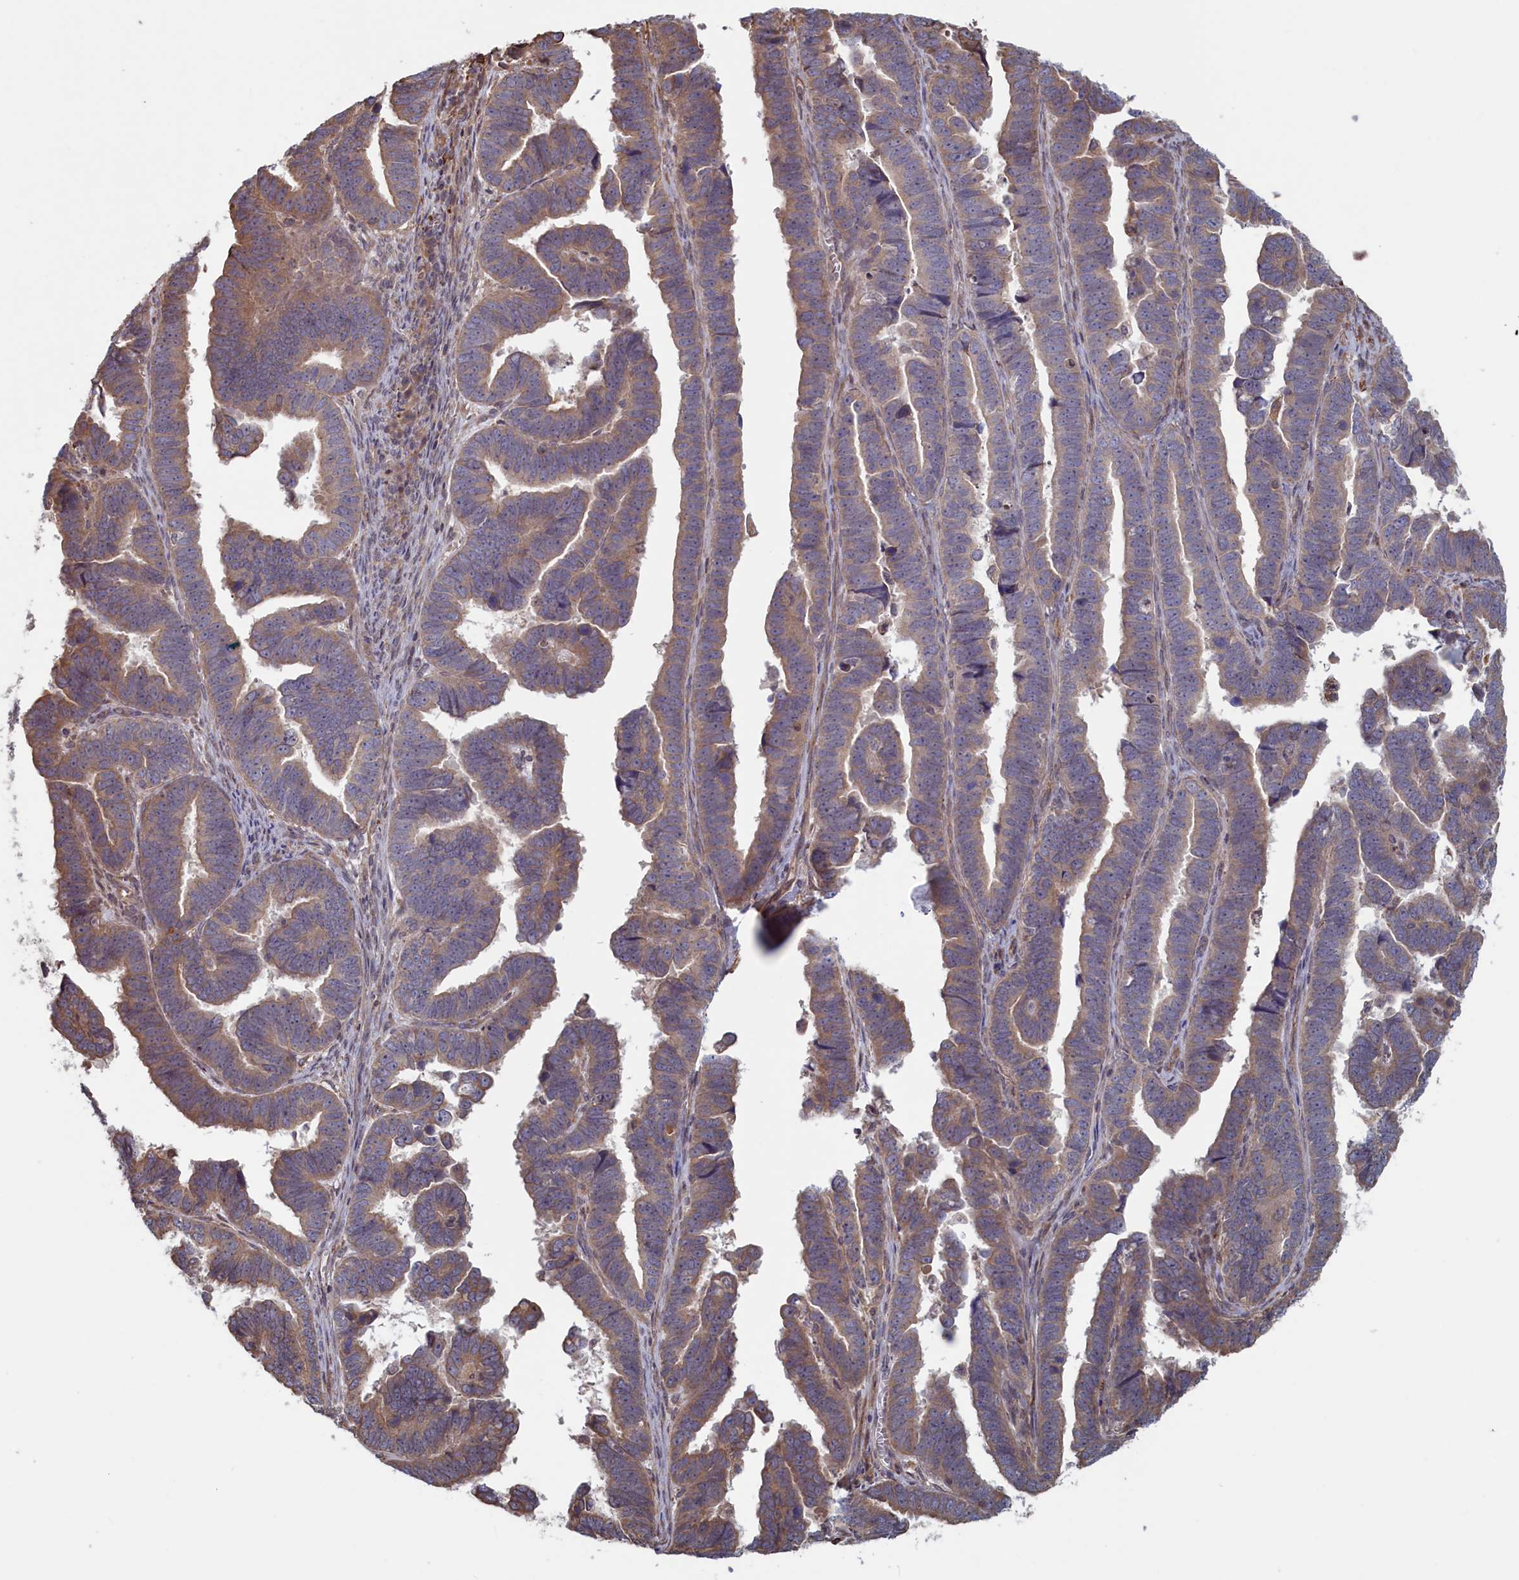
{"staining": {"intensity": "moderate", "quantity": "25%-75%", "location": "cytoplasmic/membranous"}, "tissue": "endometrial cancer", "cell_type": "Tumor cells", "image_type": "cancer", "snomed": [{"axis": "morphology", "description": "Adenocarcinoma, NOS"}, {"axis": "topography", "description": "Endometrium"}], "caption": "Approximately 25%-75% of tumor cells in human endometrial cancer (adenocarcinoma) reveal moderate cytoplasmic/membranous protein staining as visualized by brown immunohistochemical staining.", "gene": "RILPL1", "patient": {"sex": "female", "age": 75}}